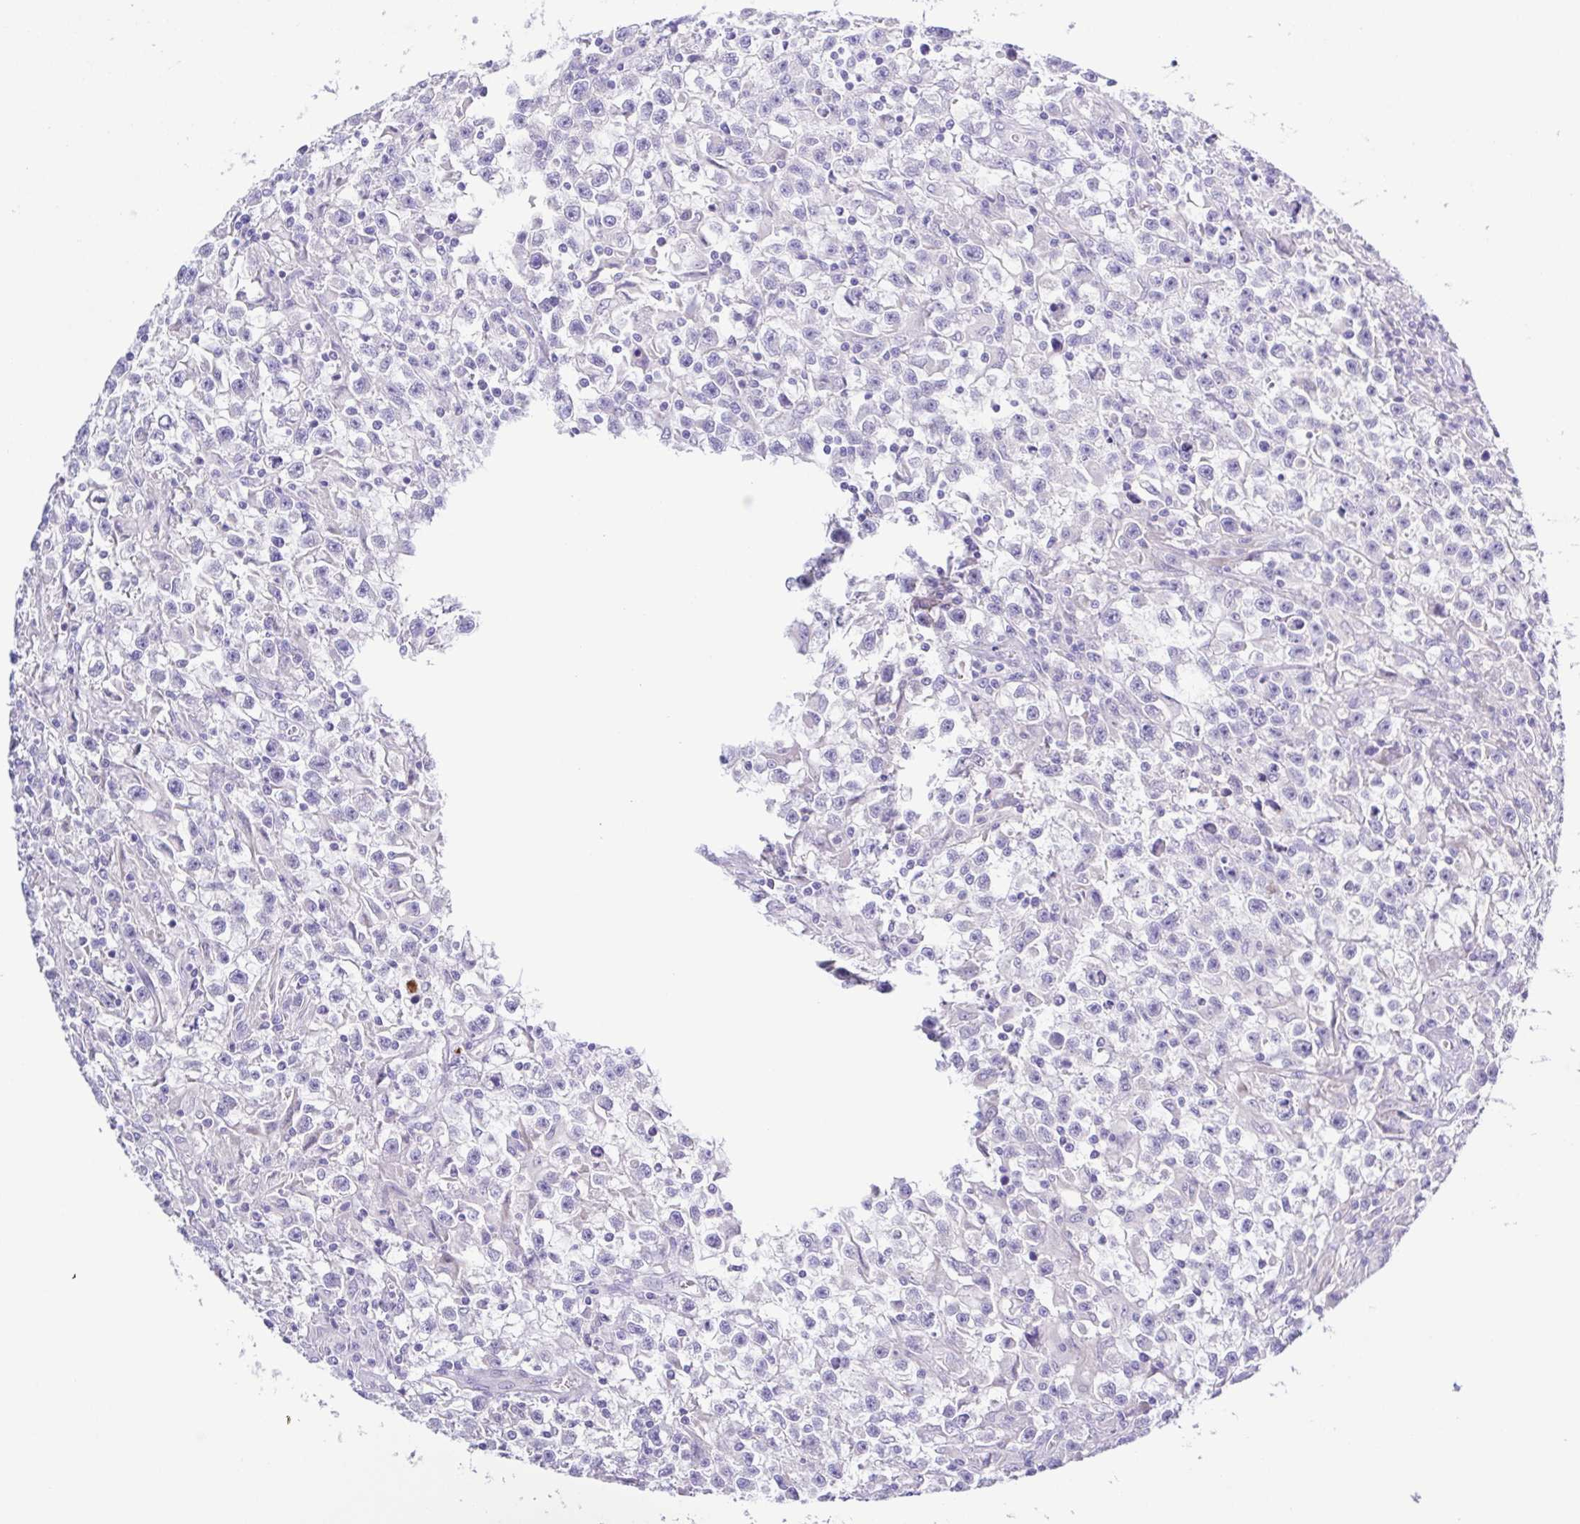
{"staining": {"intensity": "negative", "quantity": "none", "location": "none"}, "tissue": "testis cancer", "cell_type": "Tumor cells", "image_type": "cancer", "snomed": [{"axis": "morphology", "description": "Seminoma, NOS"}, {"axis": "topography", "description": "Testis"}], "caption": "Immunohistochemical staining of human testis cancer exhibits no significant expression in tumor cells. (DAB (3,3'-diaminobenzidine) immunohistochemistry (IHC) visualized using brightfield microscopy, high magnification).", "gene": "GABBR2", "patient": {"sex": "male", "age": 31}}